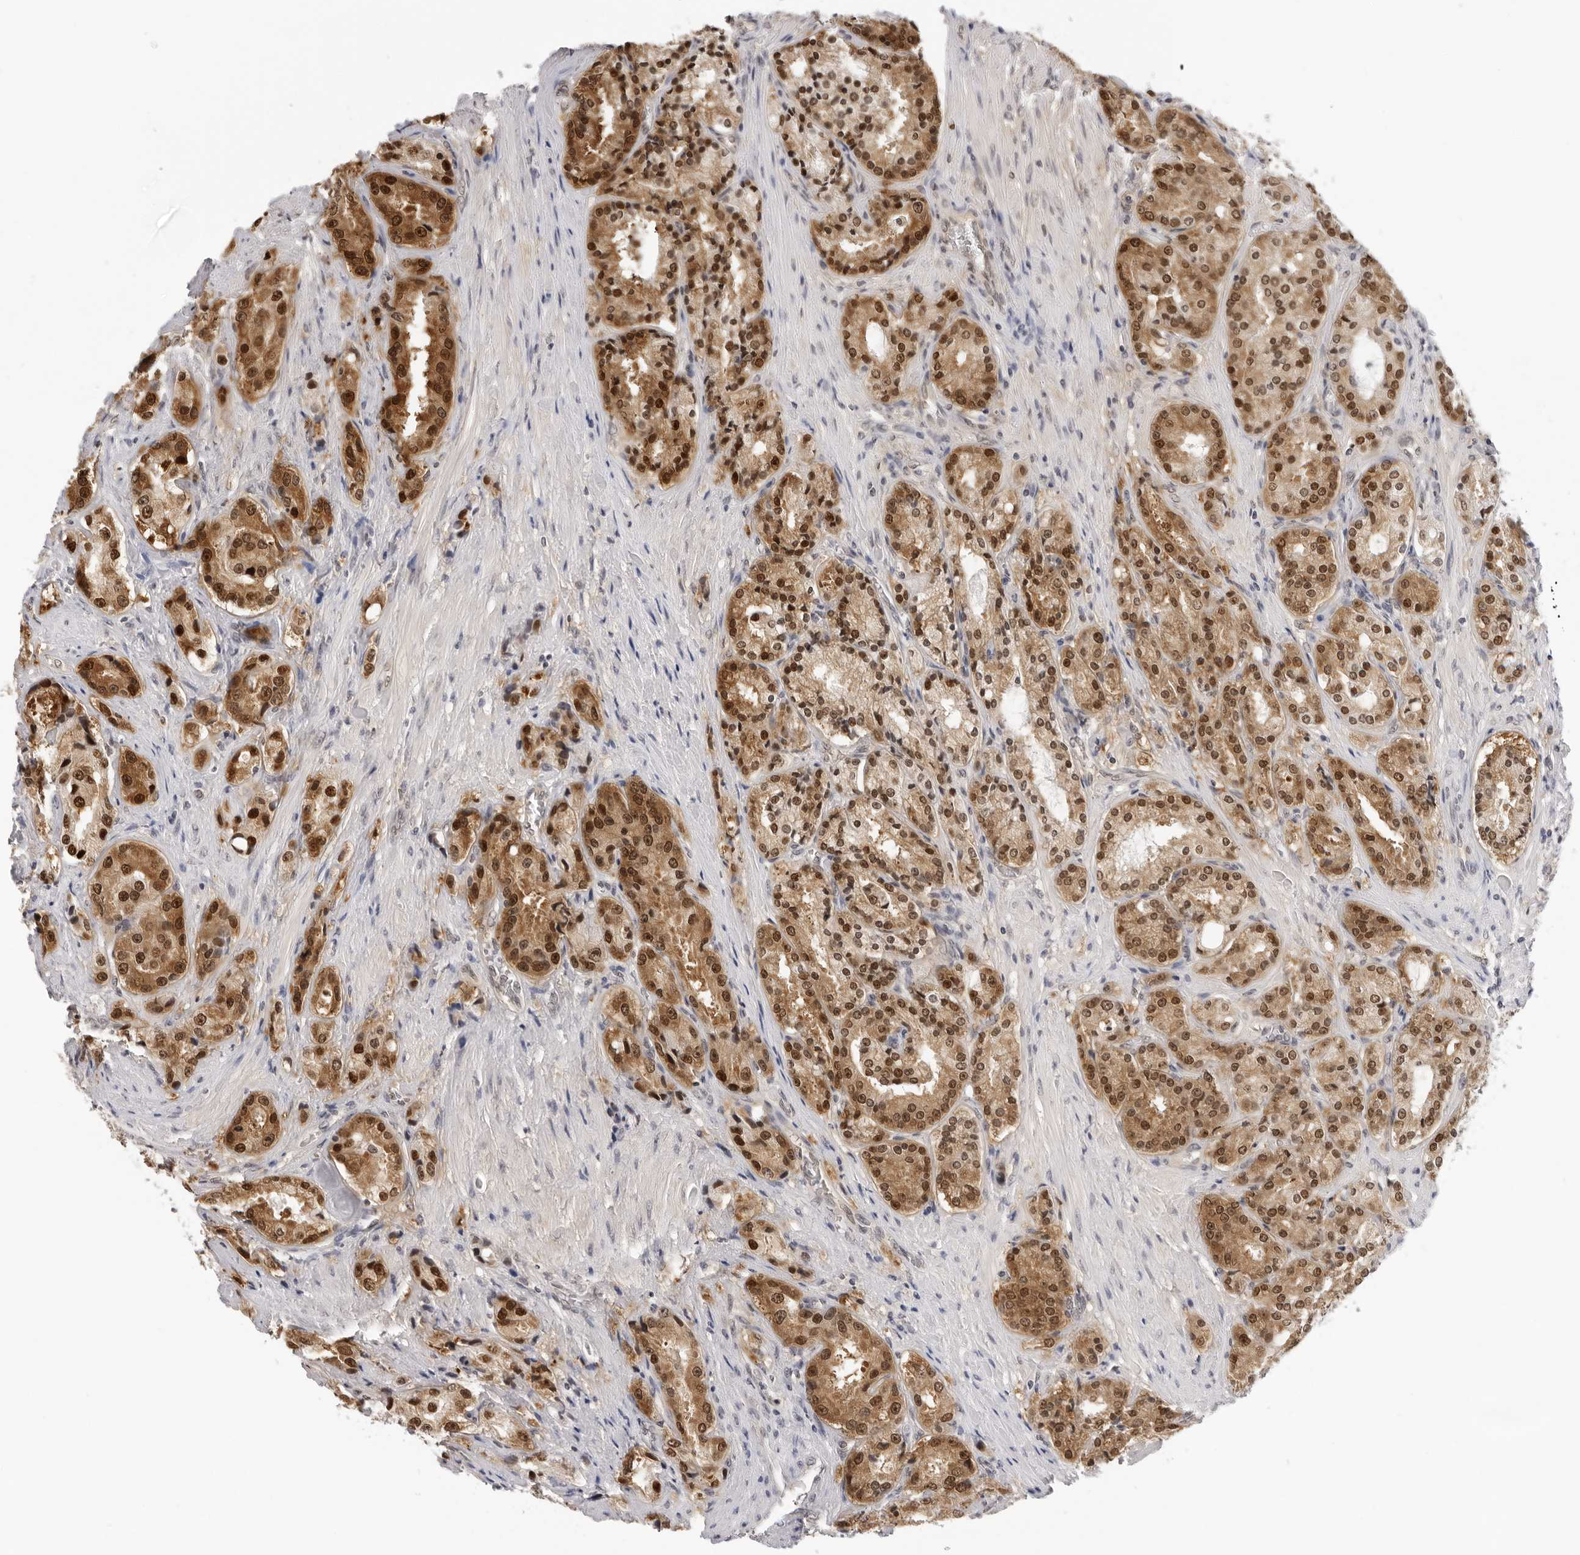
{"staining": {"intensity": "strong", "quantity": ">75%", "location": "cytoplasmic/membranous,nuclear"}, "tissue": "prostate cancer", "cell_type": "Tumor cells", "image_type": "cancer", "snomed": [{"axis": "morphology", "description": "Adenocarcinoma, High grade"}, {"axis": "topography", "description": "Prostate"}], "caption": "An IHC photomicrograph of neoplastic tissue is shown. Protein staining in brown labels strong cytoplasmic/membranous and nuclear positivity in adenocarcinoma (high-grade) (prostate) within tumor cells.", "gene": "WDR77", "patient": {"sex": "male", "age": 60}}